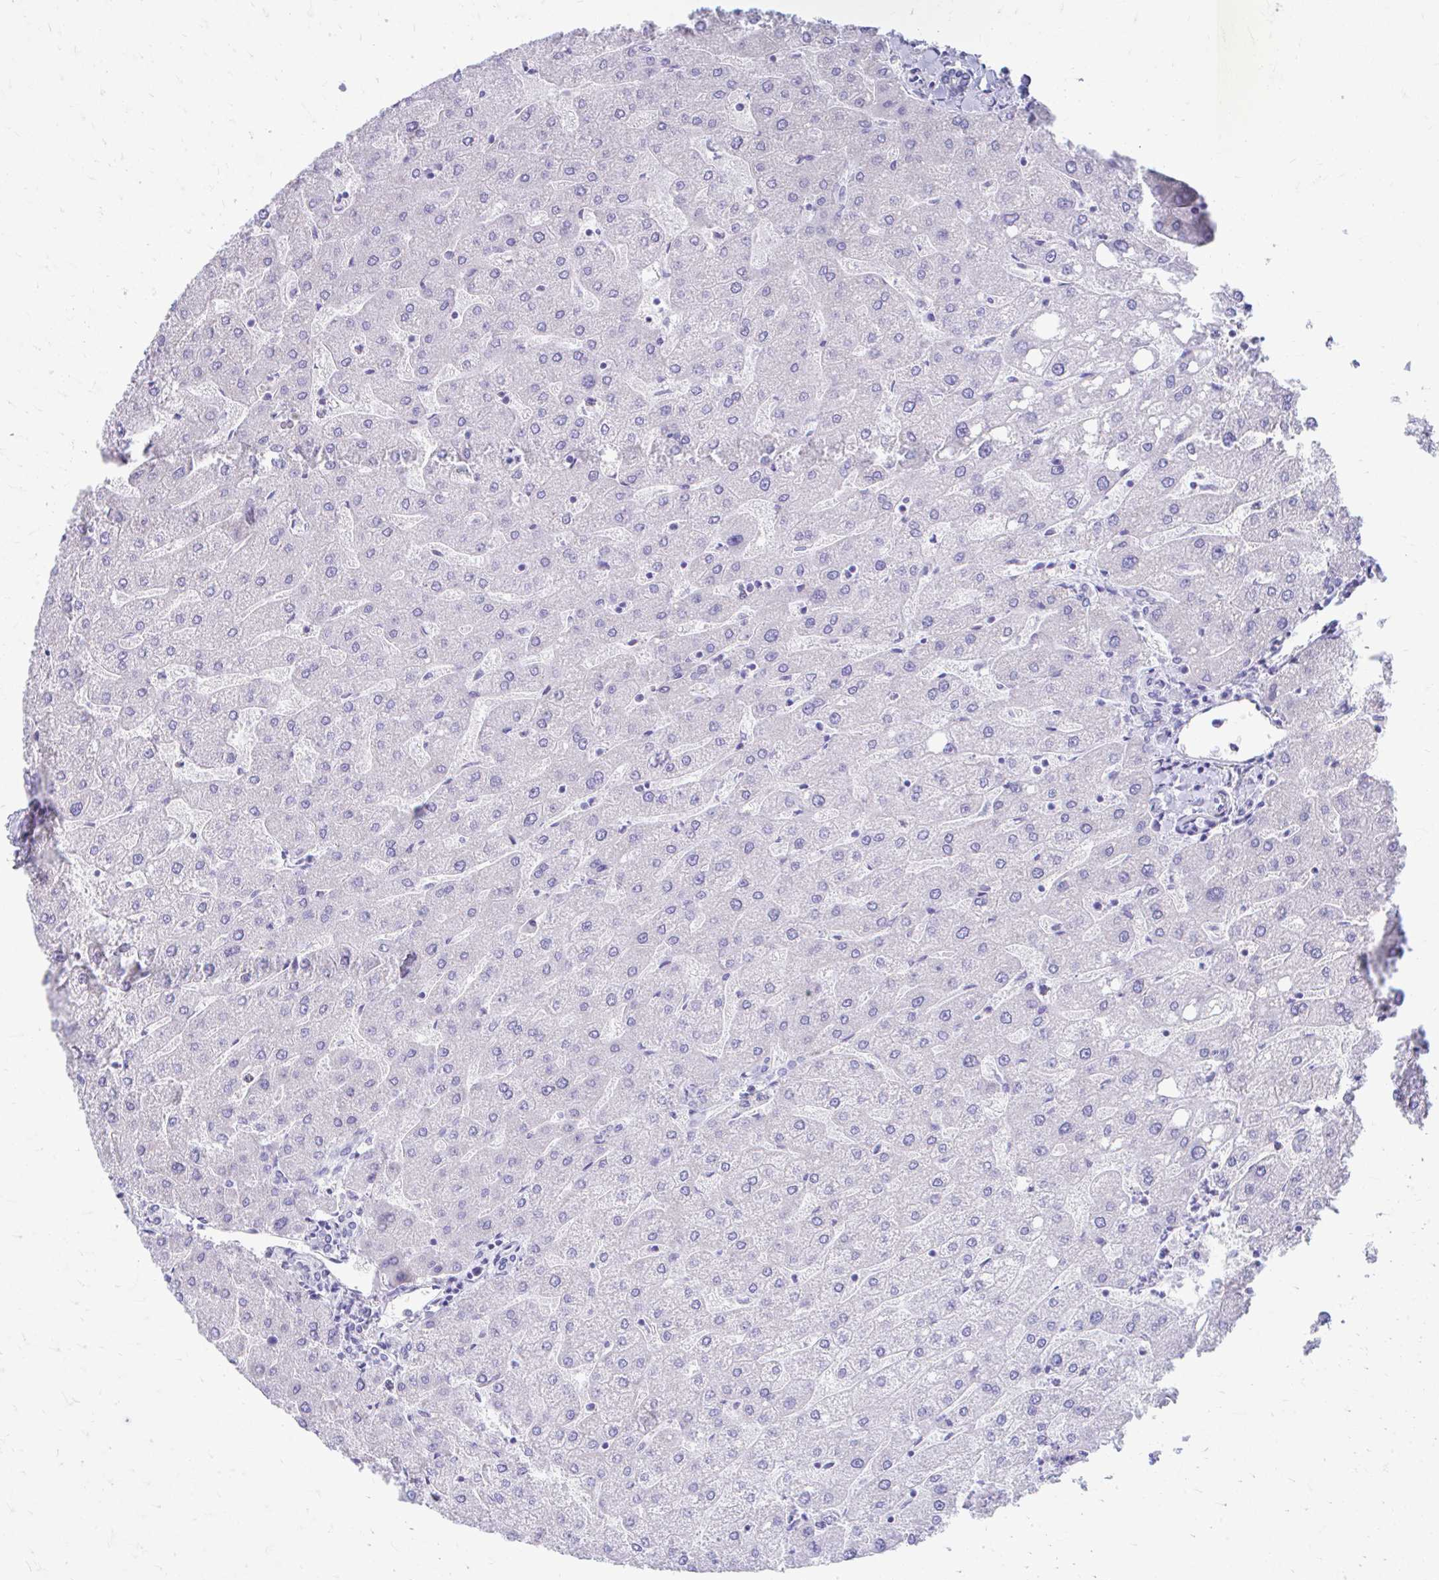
{"staining": {"intensity": "negative", "quantity": "none", "location": "none"}, "tissue": "liver", "cell_type": "Cholangiocytes", "image_type": "normal", "snomed": [{"axis": "morphology", "description": "Normal tissue, NOS"}, {"axis": "topography", "description": "Liver"}], "caption": "There is no significant positivity in cholangiocytes of liver. The staining is performed using DAB brown chromogen with nuclei counter-stained in using hematoxylin.", "gene": "ENSG00000285953", "patient": {"sex": "male", "age": 67}}